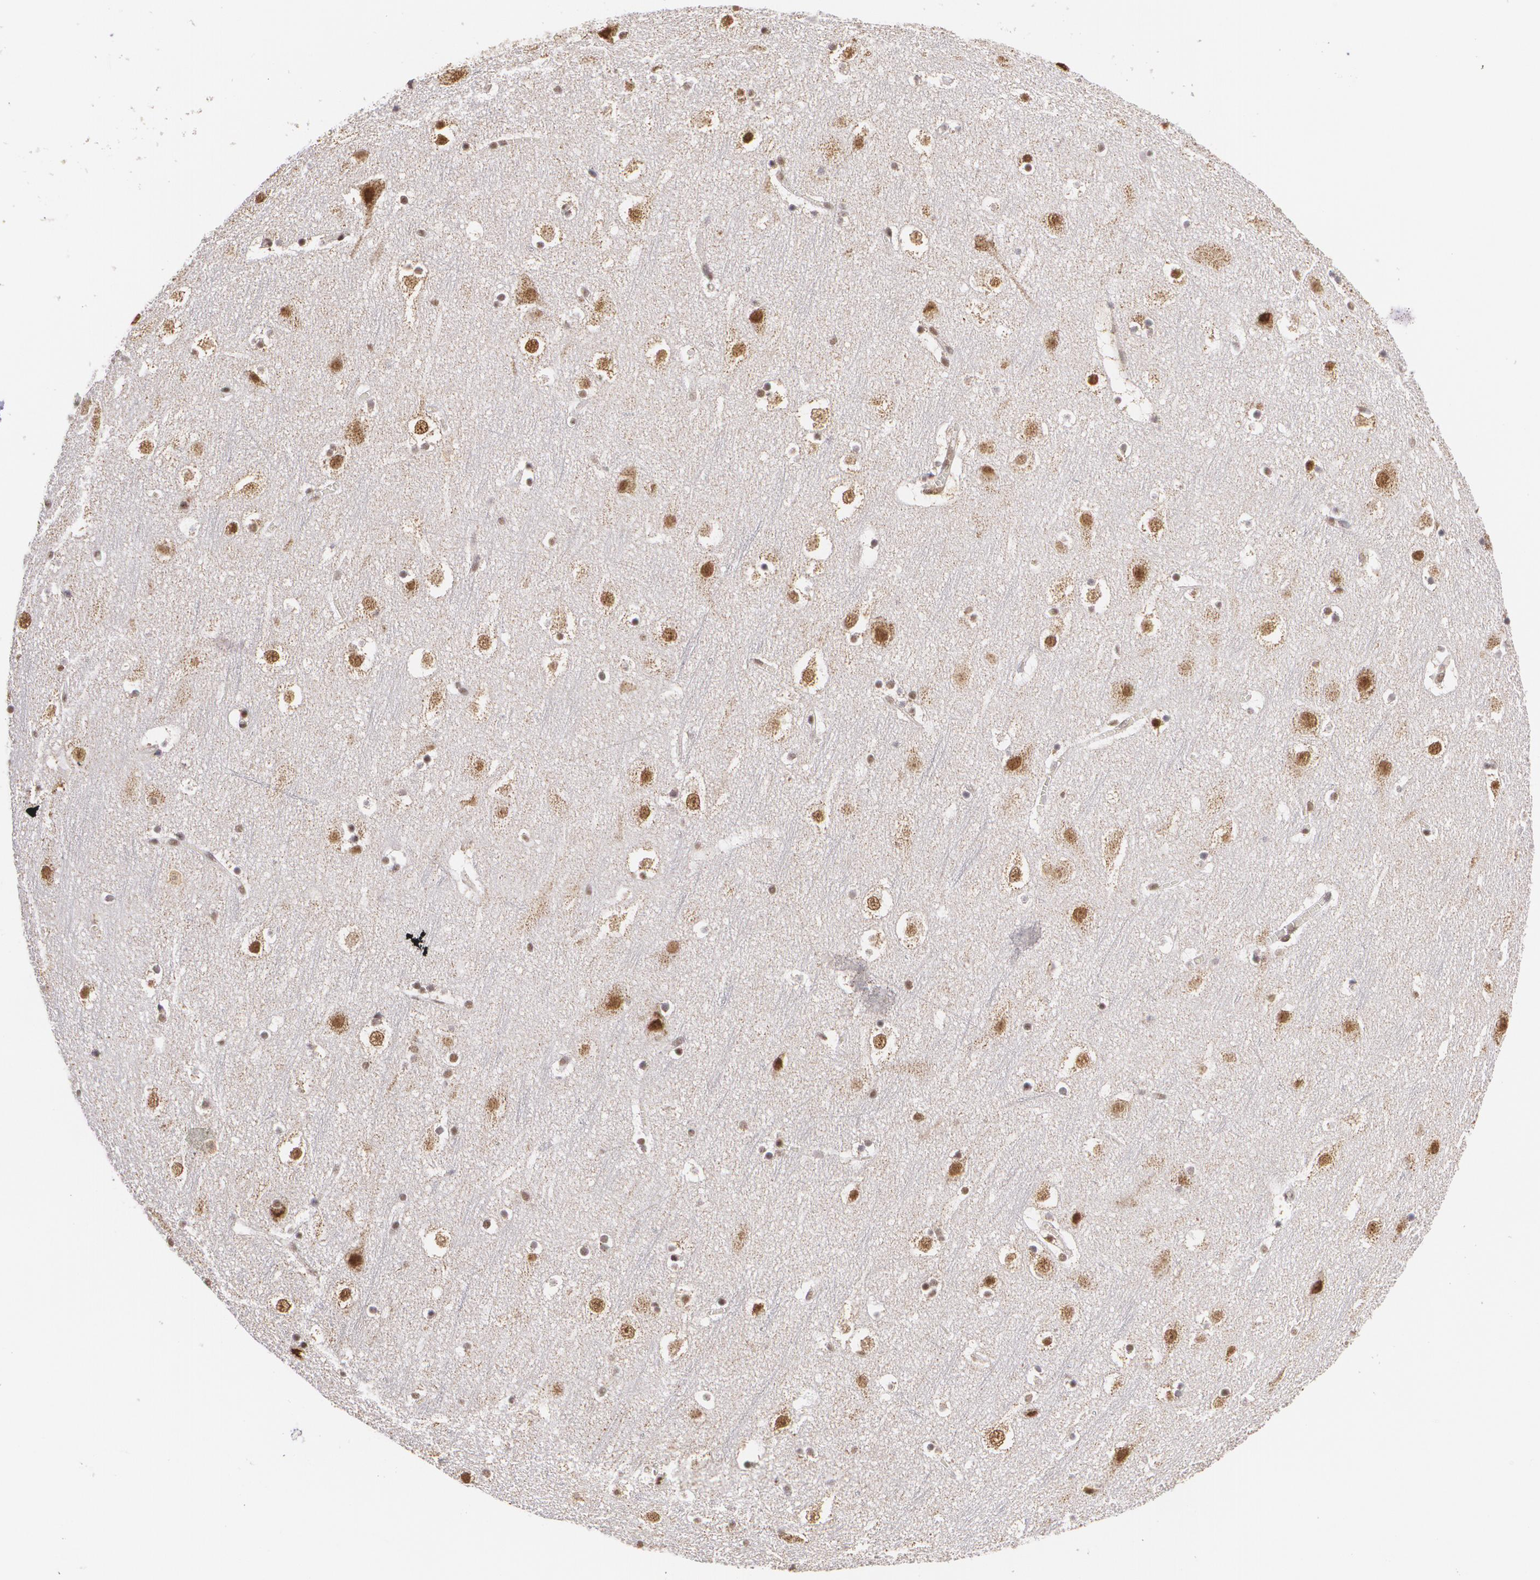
{"staining": {"intensity": "weak", "quantity": "25%-75%", "location": "nuclear"}, "tissue": "cerebral cortex", "cell_type": "Endothelial cells", "image_type": "normal", "snomed": [{"axis": "morphology", "description": "Normal tissue, NOS"}, {"axis": "topography", "description": "Cerebral cortex"}], "caption": "This histopathology image exhibits IHC staining of benign human cerebral cortex, with low weak nuclear positivity in about 25%-75% of endothelial cells.", "gene": "MXD1", "patient": {"sex": "male", "age": 45}}